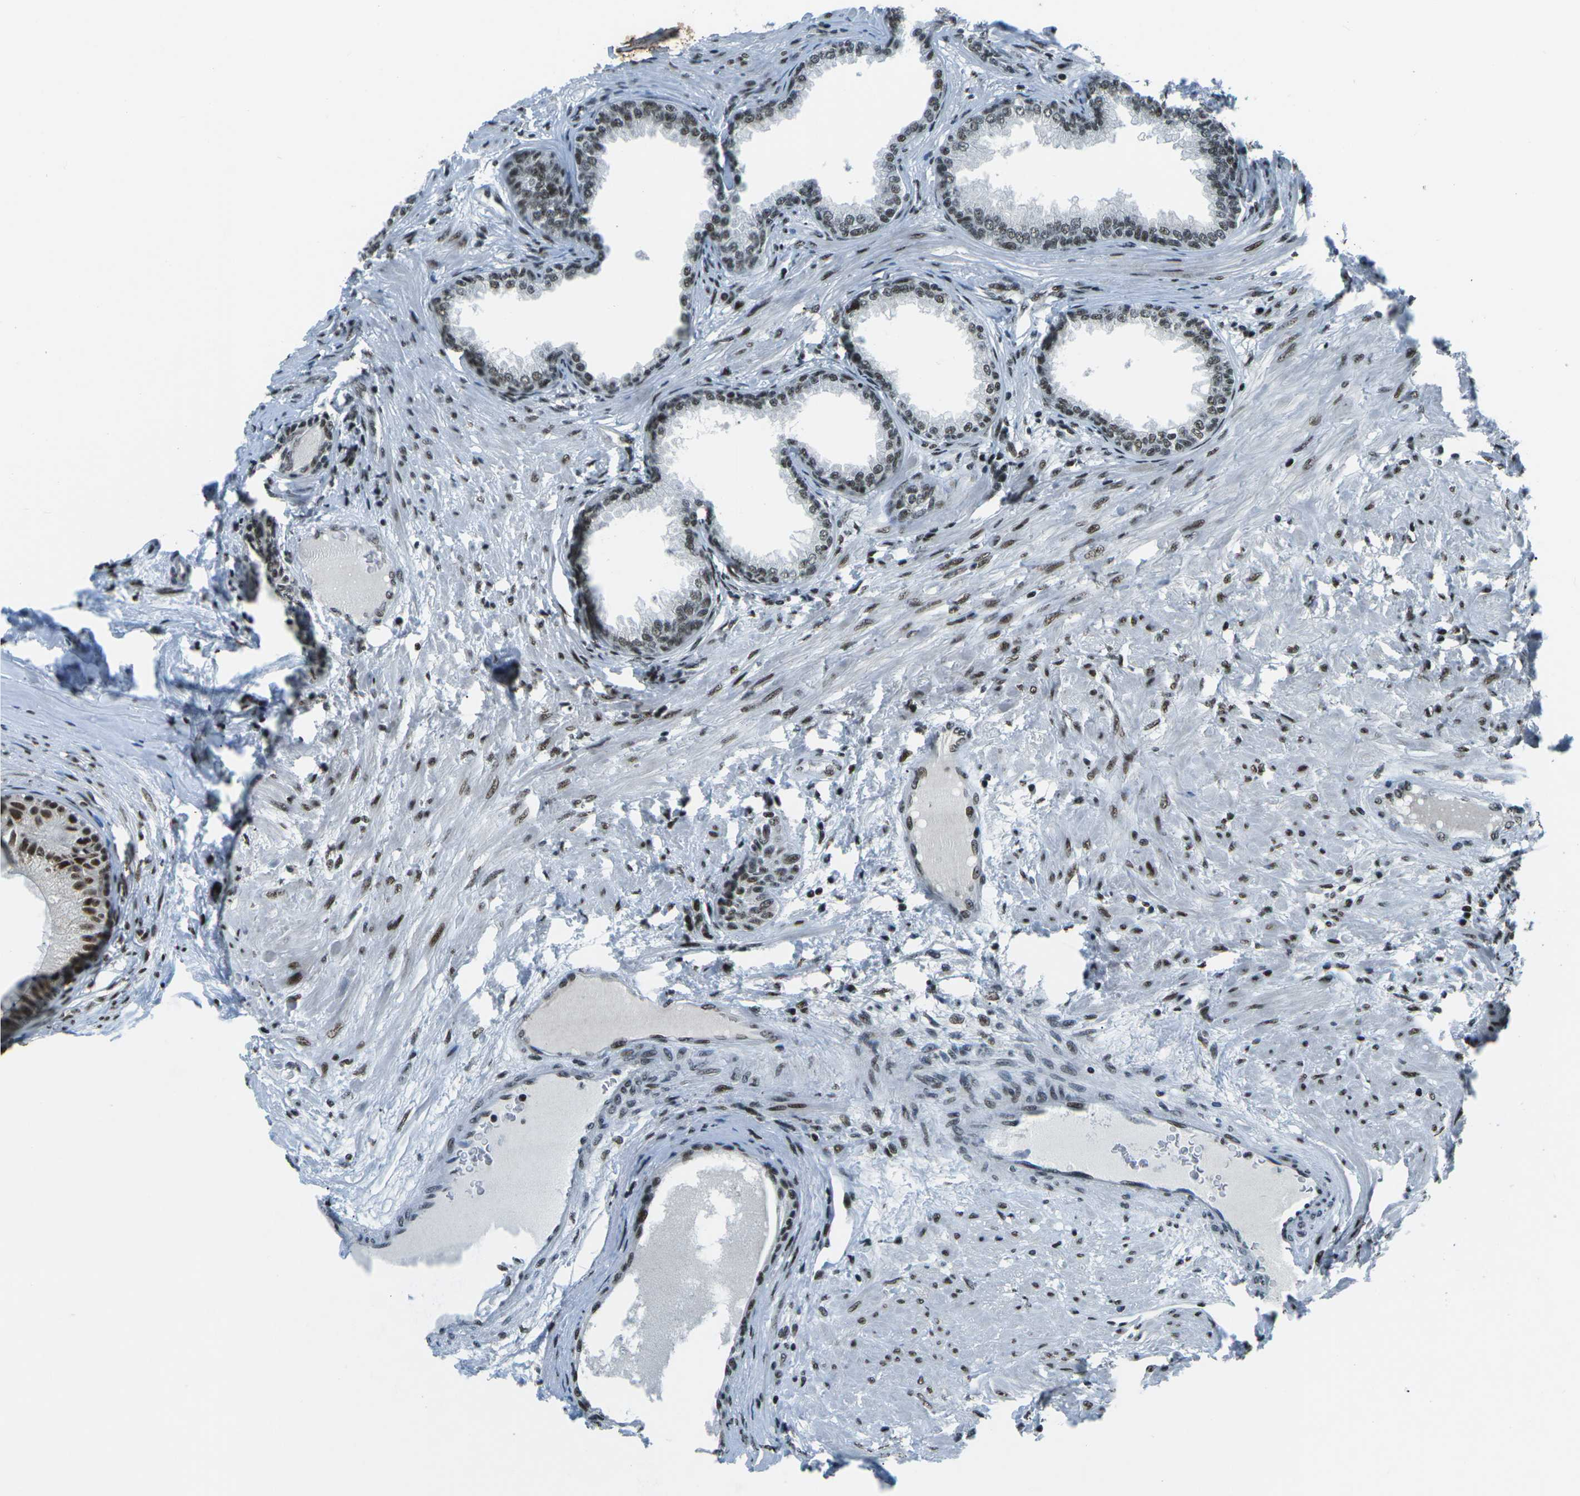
{"staining": {"intensity": "moderate", "quantity": ">75%", "location": "nuclear"}, "tissue": "prostate", "cell_type": "Glandular cells", "image_type": "normal", "snomed": [{"axis": "morphology", "description": "Normal tissue, NOS"}, {"axis": "topography", "description": "Prostate"}], "caption": "Brown immunohistochemical staining in benign human prostate reveals moderate nuclear expression in approximately >75% of glandular cells.", "gene": "RBL2", "patient": {"sex": "male", "age": 76}}